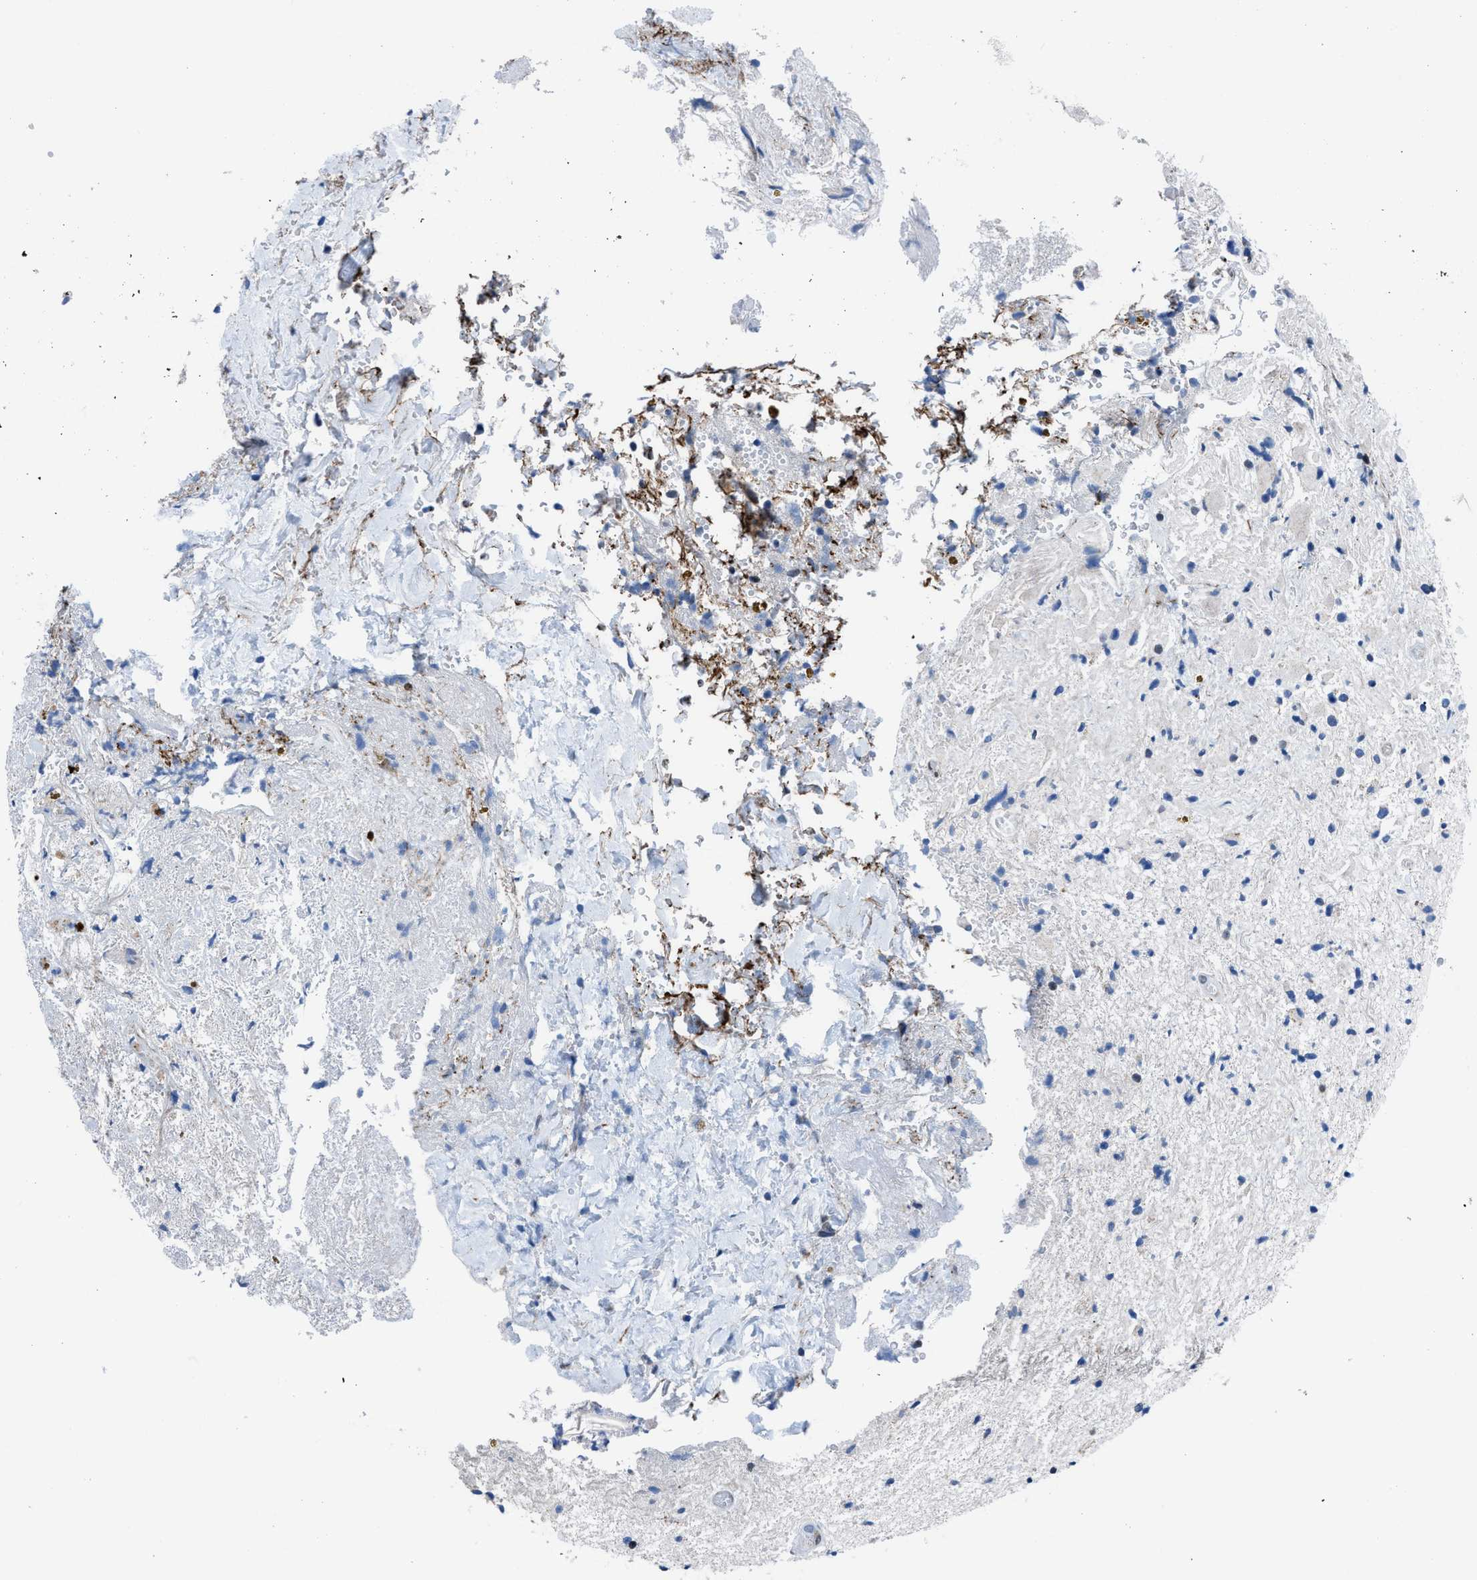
{"staining": {"intensity": "negative", "quantity": "none", "location": "none"}, "tissue": "glioma", "cell_type": "Tumor cells", "image_type": "cancer", "snomed": [{"axis": "morphology", "description": "Glioma, malignant, High grade"}, {"axis": "topography", "description": "Brain"}], "caption": "A photomicrograph of human glioma is negative for staining in tumor cells. (DAB (3,3'-diaminobenzidine) immunohistochemistry (IHC) visualized using brightfield microscopy, high magnification).", "gene": "LMO2", "patient": {"sex": "male", "age": 33}}